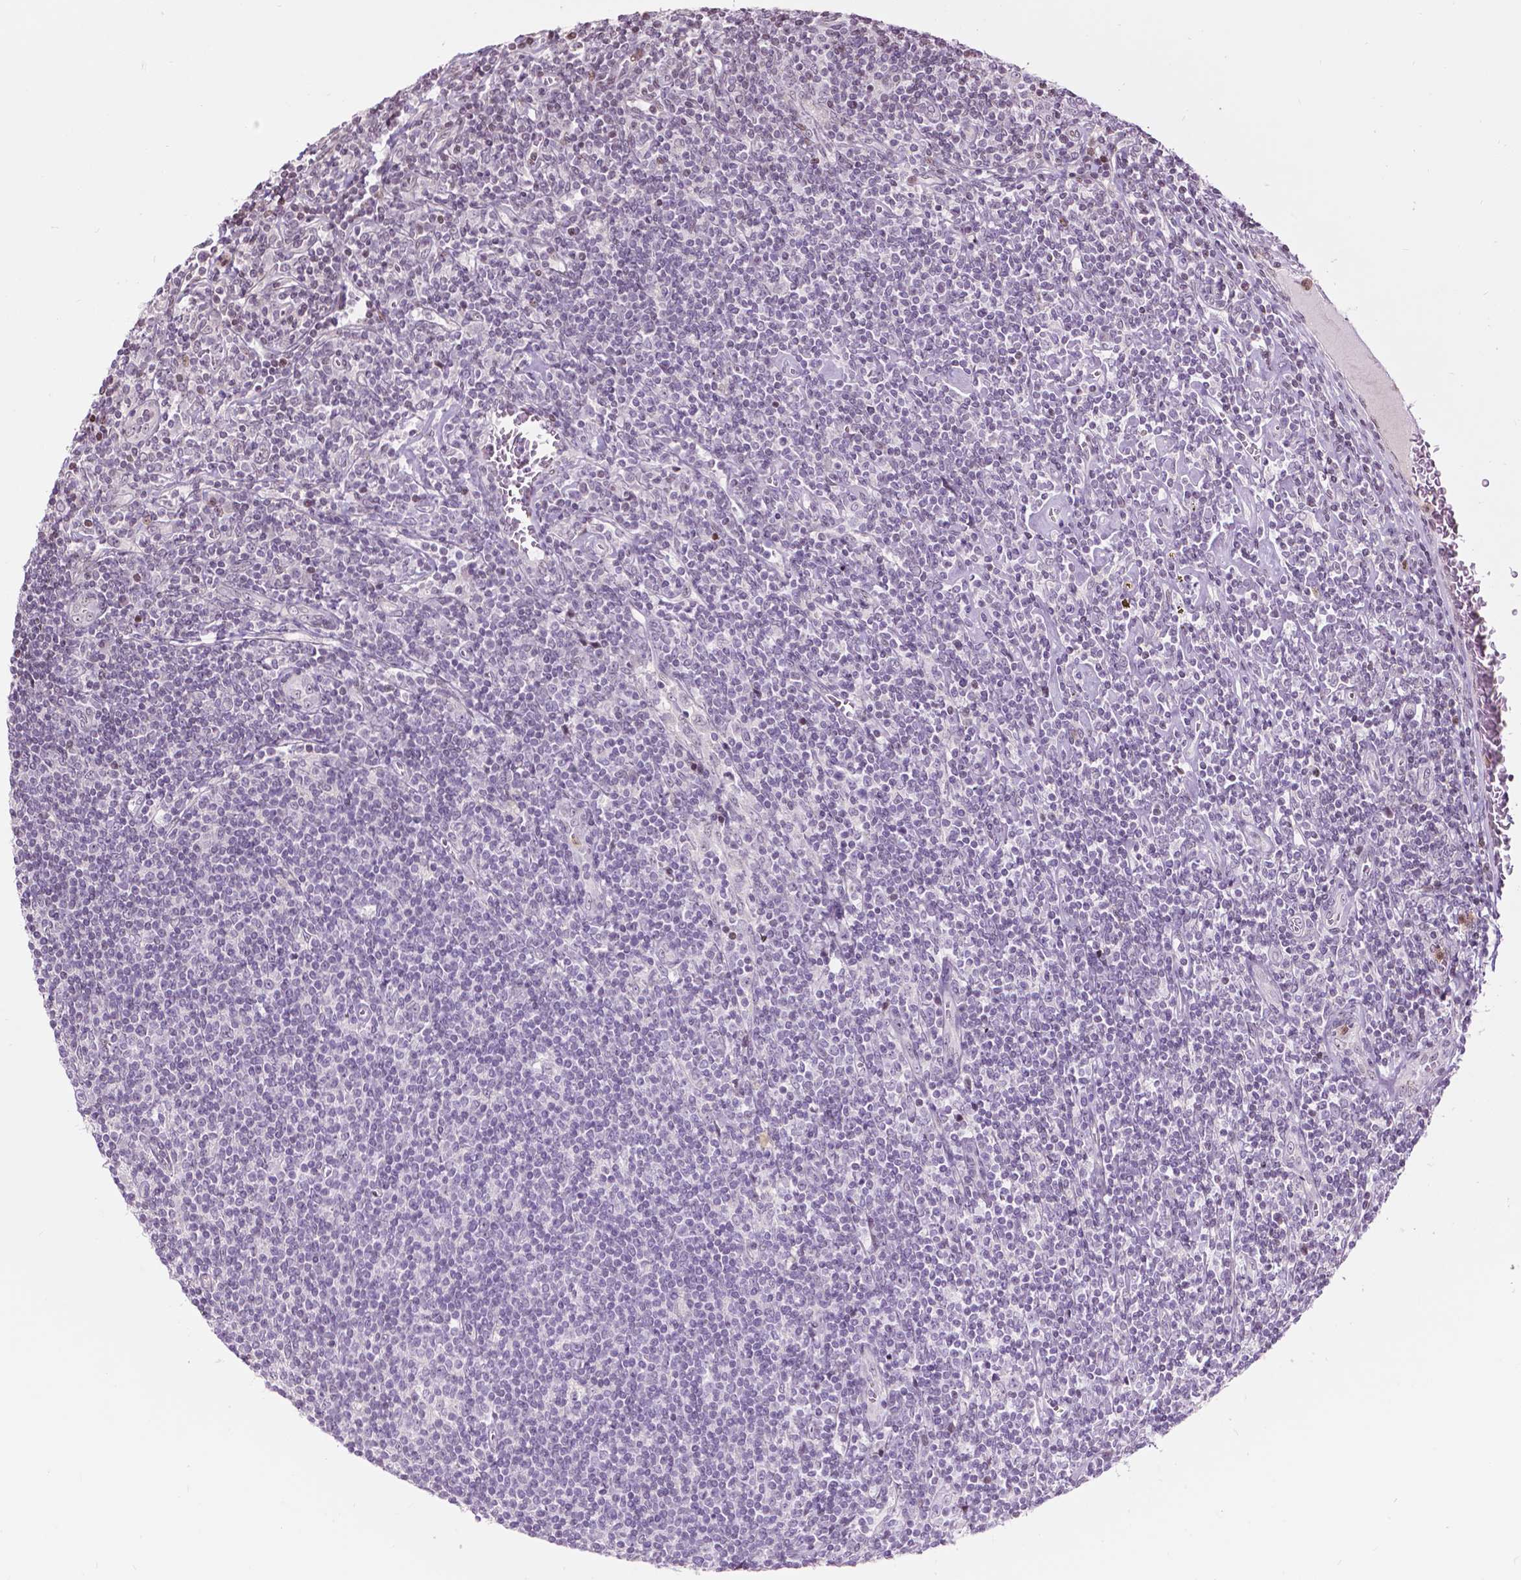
{"staining": {"intensity": "negative", "quantity": "none", "location": "none"}, "tissue": "lymphoma", "cell_type": "Tumor cells", "image_type": "cancer", "snomed": [{"axis": "morphology", "description": "Hodgkin's disease, NOS"}, {"axis": "topography", "description": "Lymph node"}], "caption": "This is an IHC histopathology image of human lymphoma. There is no staining in tumor cells.", "gene": "PTPN18", "patient": {"sex": "male", "age": 40}}